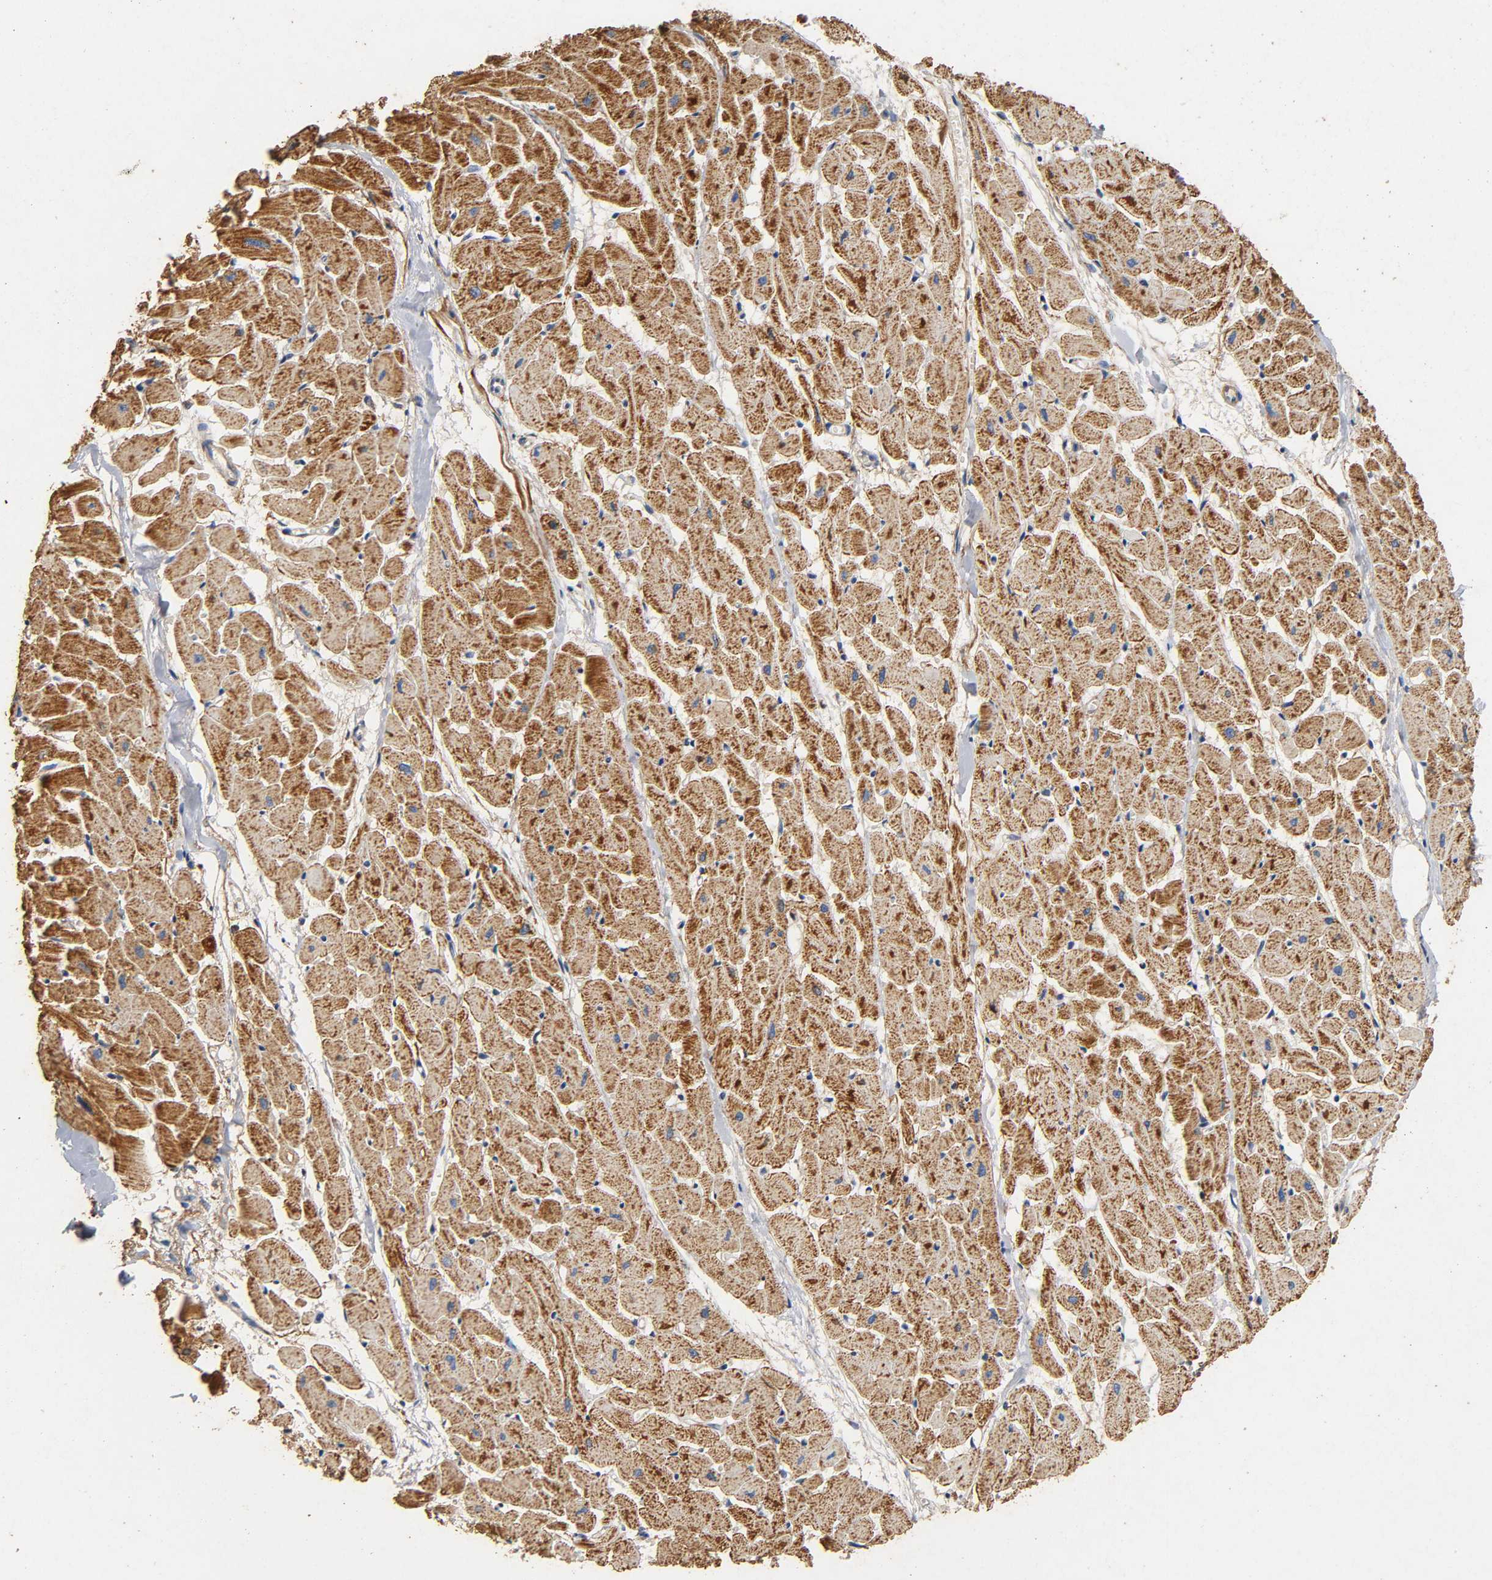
{"staining": {"intensity": "strong", "quantity": ">75%", "location": "cytoplasmic/membranous"}, "tissue": "heart muscle", "cell_type": "Cardiomyocytes", "image_type": "normal", "snomed": [{"axis": "morphology", "description": "Normal tissue, NOS"}, {"axis": "topography", "description": "Heart"}], "caption": "Heart muscle was stained to show a protein in brown. There is high levels of strong cytoplasmic/membranous positivity in about >75% of cardiomyocytes. Immunohistochemistry (ihc) stains the protein of interest in brown and the nuclei are stained blue.", "gene": "NDUFS3", "patient": {"sex": "female", "age": 19}}